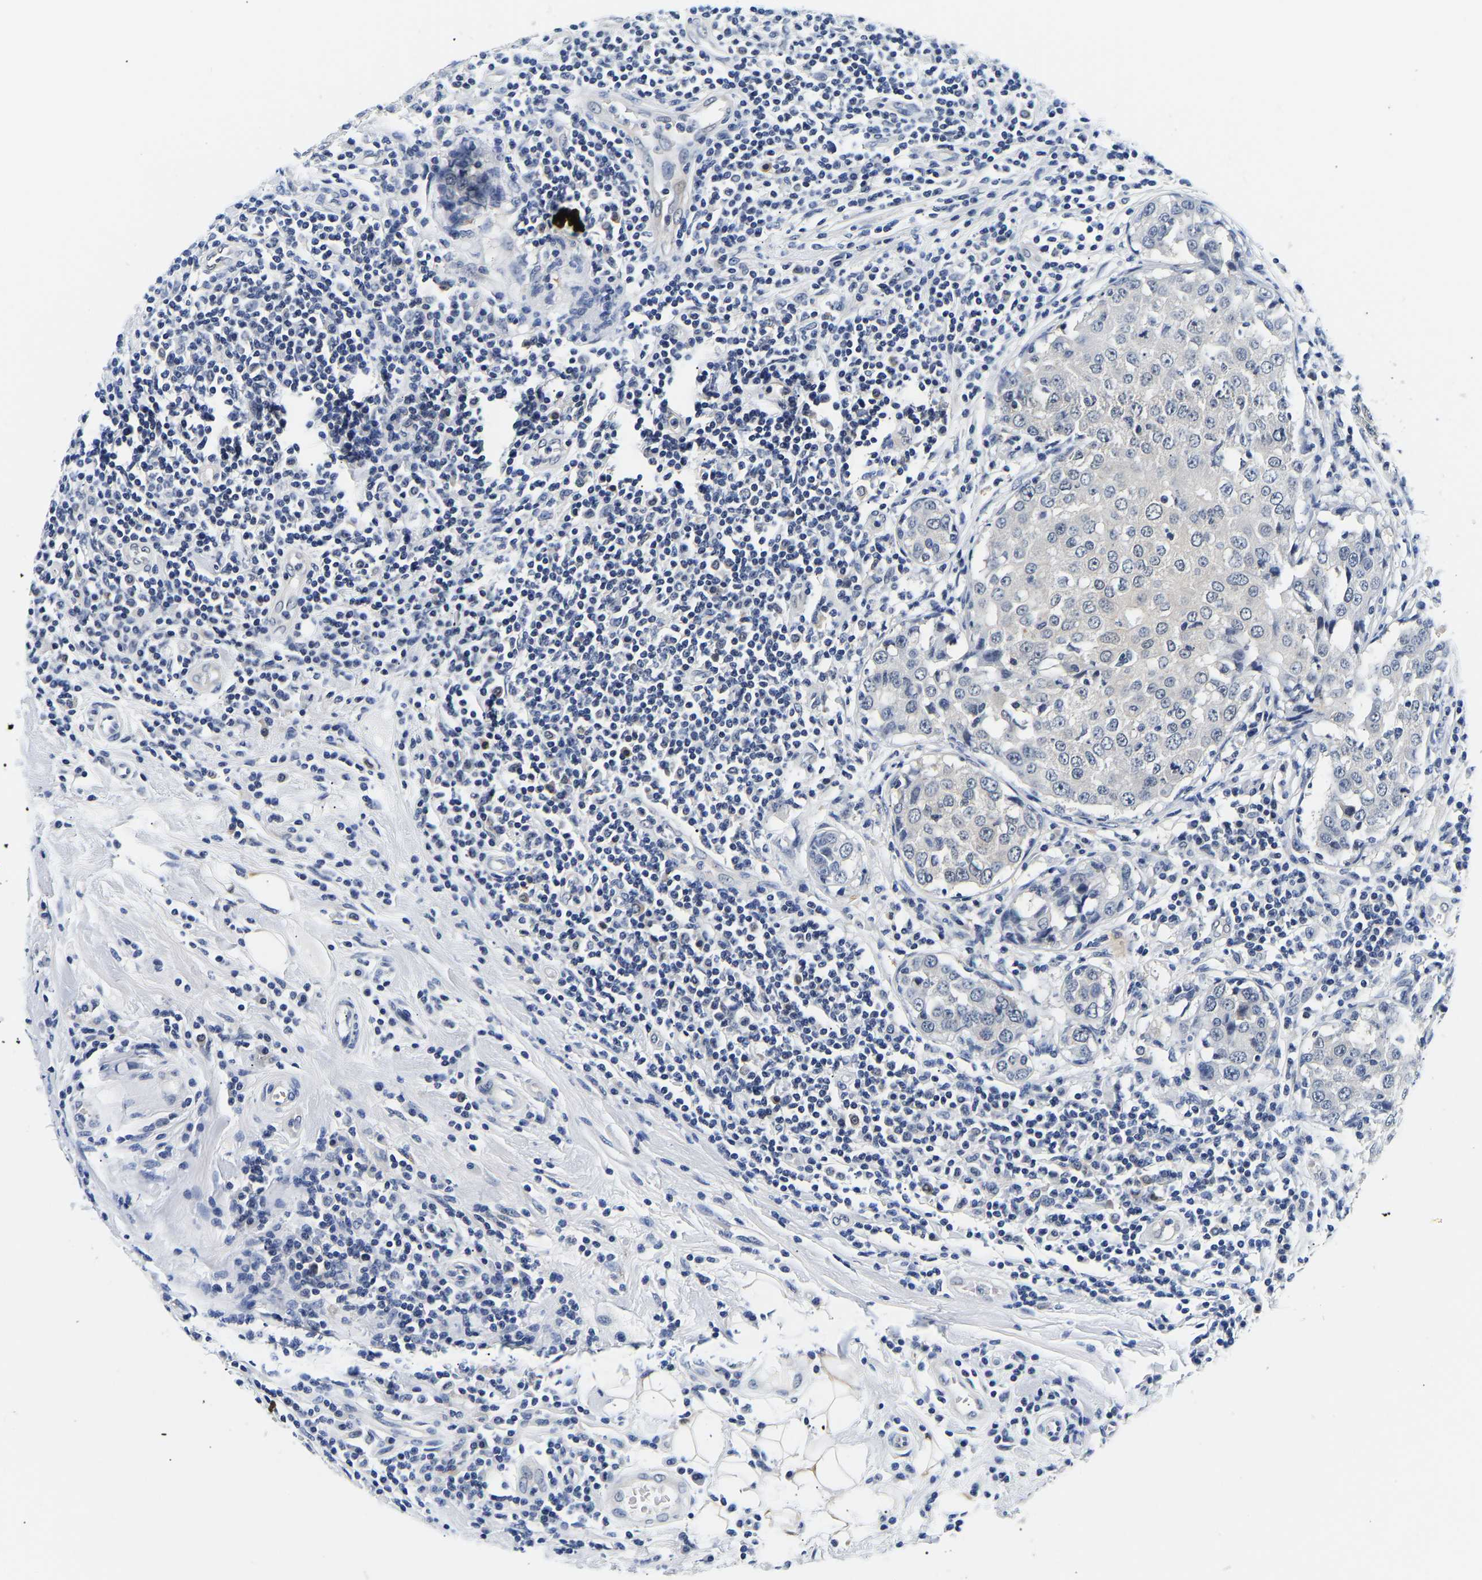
{"staining": {"intensity": "negative", "quantity": "none", "location": "none"}, "tissue": "breast cancer", "cell_type": "Tumor cells", "image_type": "cancer", "snomed": [{"axis": "morphology", "description": "Duct carcinoma"}, {"axis": "topography", "description": "Breast"}], "caption": "This histopathology image is of breast cancer (intraductal carcinoma) stained with immunohistochemistry (IHC) to label a protein in brown with the nuclei are counter-stained blue. There is no staining in tumor cells.", "gene": "UCHL3", "patient": {"sex": "female", "age": 27}}